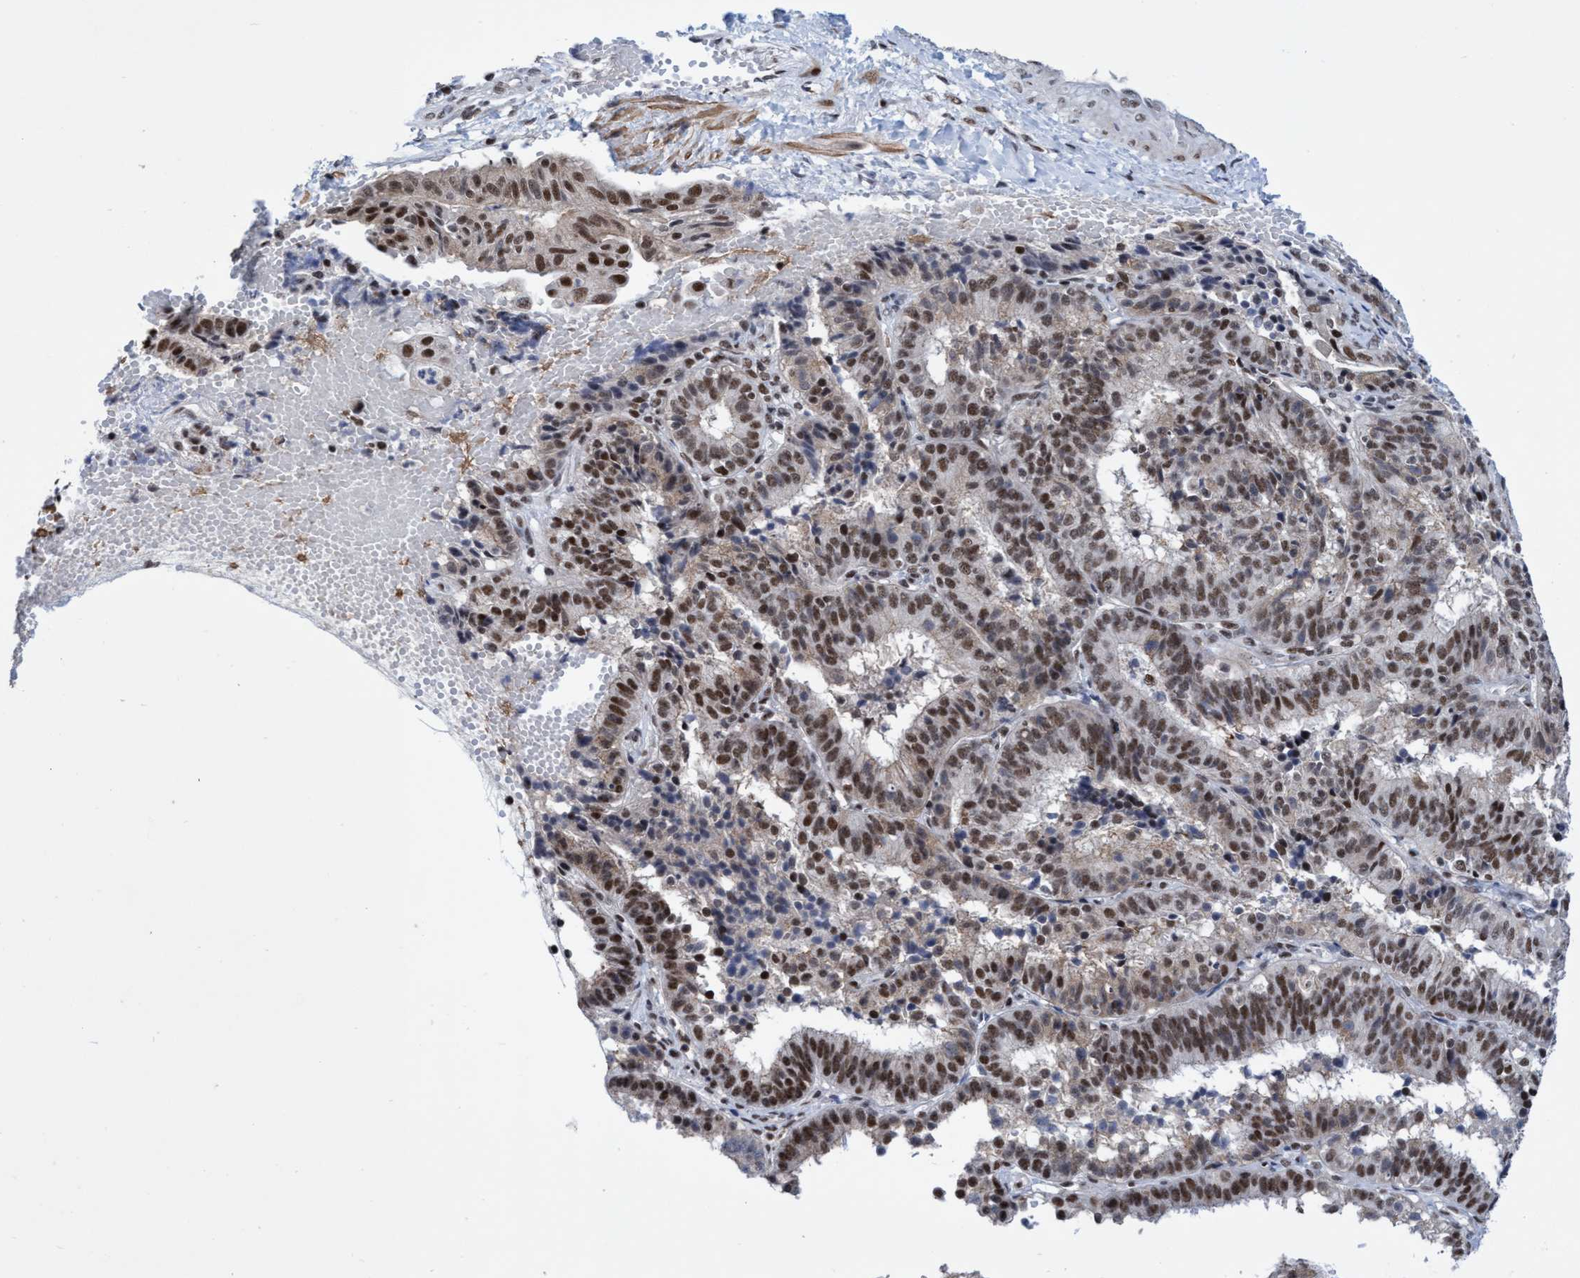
{"staining": {"intensity": "moderate", "quantity": ">75%", "location": "nuclear"}, "tissue": "endometrial cancer", "cell_type": "Tumor cells", "image_type": "cancer", "snomed": [{"axis": "morphology", "description": "Adenocarcinoma, NOS"}, {"axis": "topography", "description": "Endometrium"}], "caption": "Protein expression analysis of endometrial cancer (adenocarcinoma) demonstrates moderate nuclear staining in about >75% of tumor cells.", "gene": "C9orf78", "patient": {"sex": "female", "age": 51}}